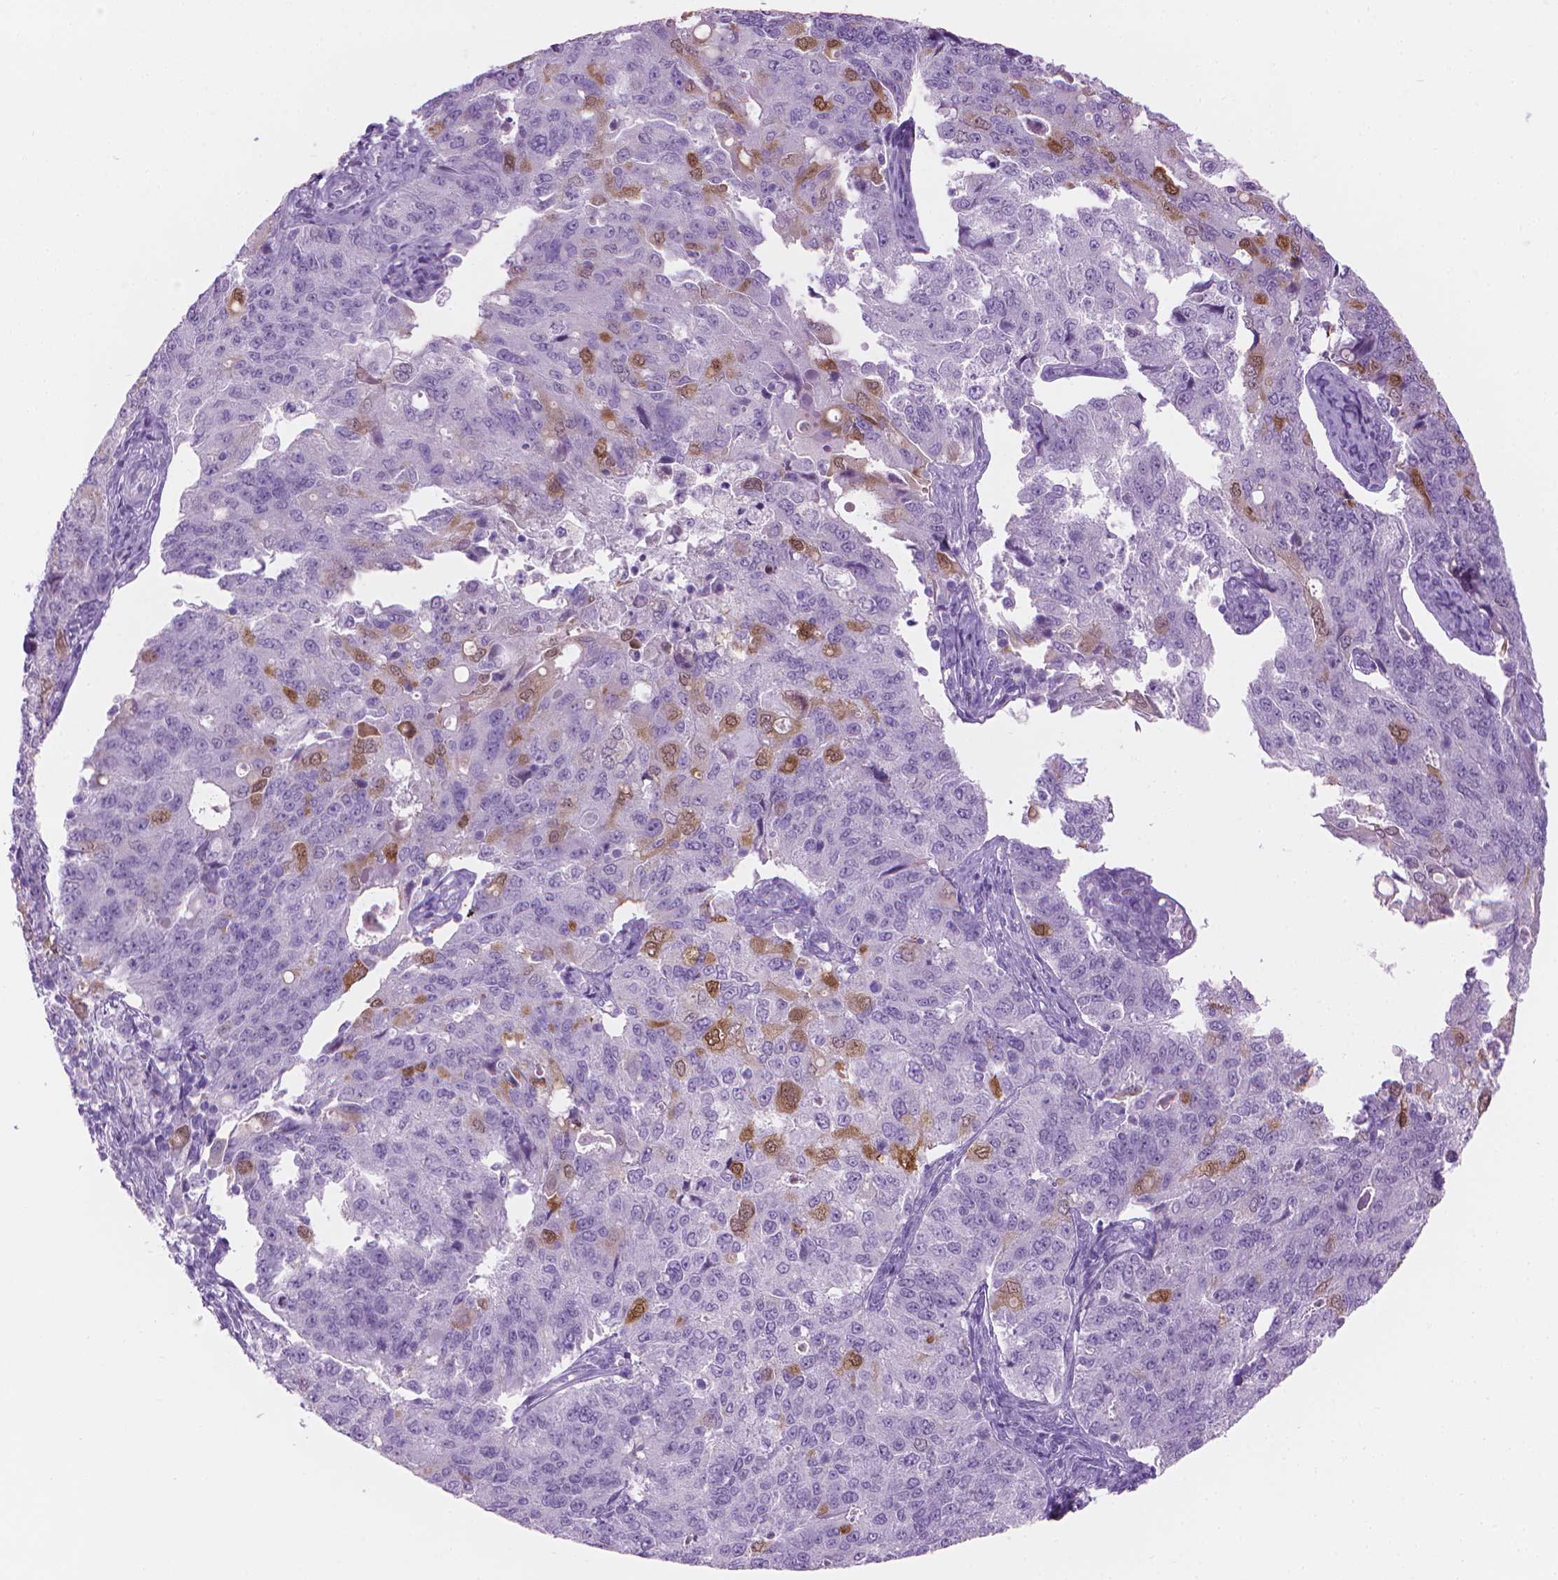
{"staining": {"intensity": "moderate", "quantity": "<25%", "location": "cytoplasmic/membranous"}, "tissue": "endometrial cancer", "cell_type": "Tumor cells", "image_type": "cancer", "snomed": [{"axis": "morphology", "description": "Adenocarcinoma, NOS"}, {"axis": "topography", "description": "Endometrium"}], "caption": "Human adenocarcinoma (endometrial) stained with a brown dye shows moderate cytoplasmic/membranous positive staining in about <25% of tumor cells.", "gene": "TTC29", "patient": {"sex": "female", "age": 43}}